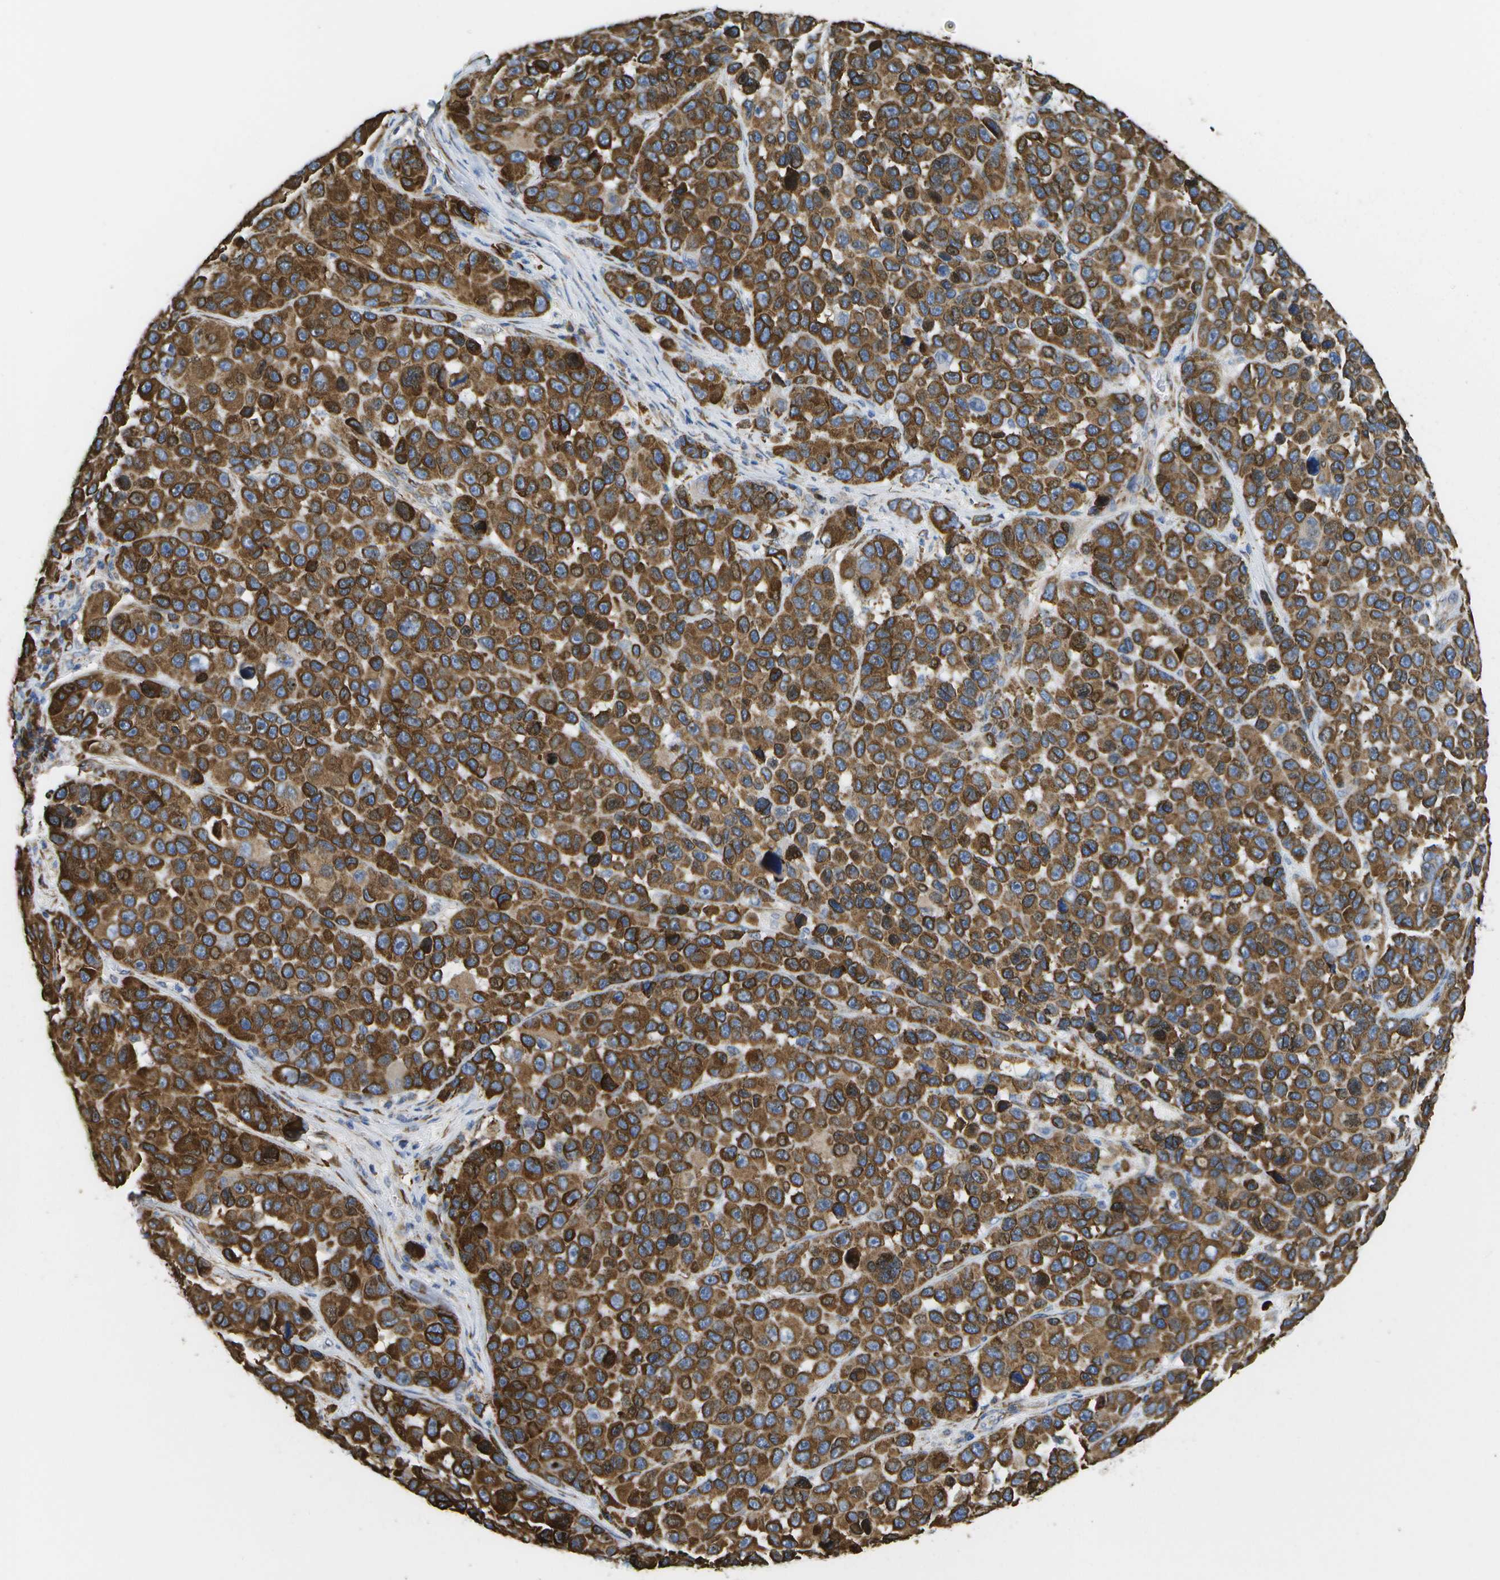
{"staining": {"intensity": "strong", "quantity": ">75%", "location": "cytoplasmic/membranous"}, "tissue": "melanoma", "cell_type": "Tumor cells", "image_type": "cancer", "snomed": [{"axis": "morphology", "description": "Malignant melanoma, NOS"}, {"axis": "topography", "description": "Skin"}], "caption": "Tumor cells reveal high levels of strong cytoplasmic/membranous expression in approximately >75% of cells in human malignant melanoma. The staining is performed using DAB brown chromogen to label protein expression. The nuclei are counter-stained blue using hematoxylin.", "gene": "ZDHHC17", "patient": {"sex": "male", "age": 53}}